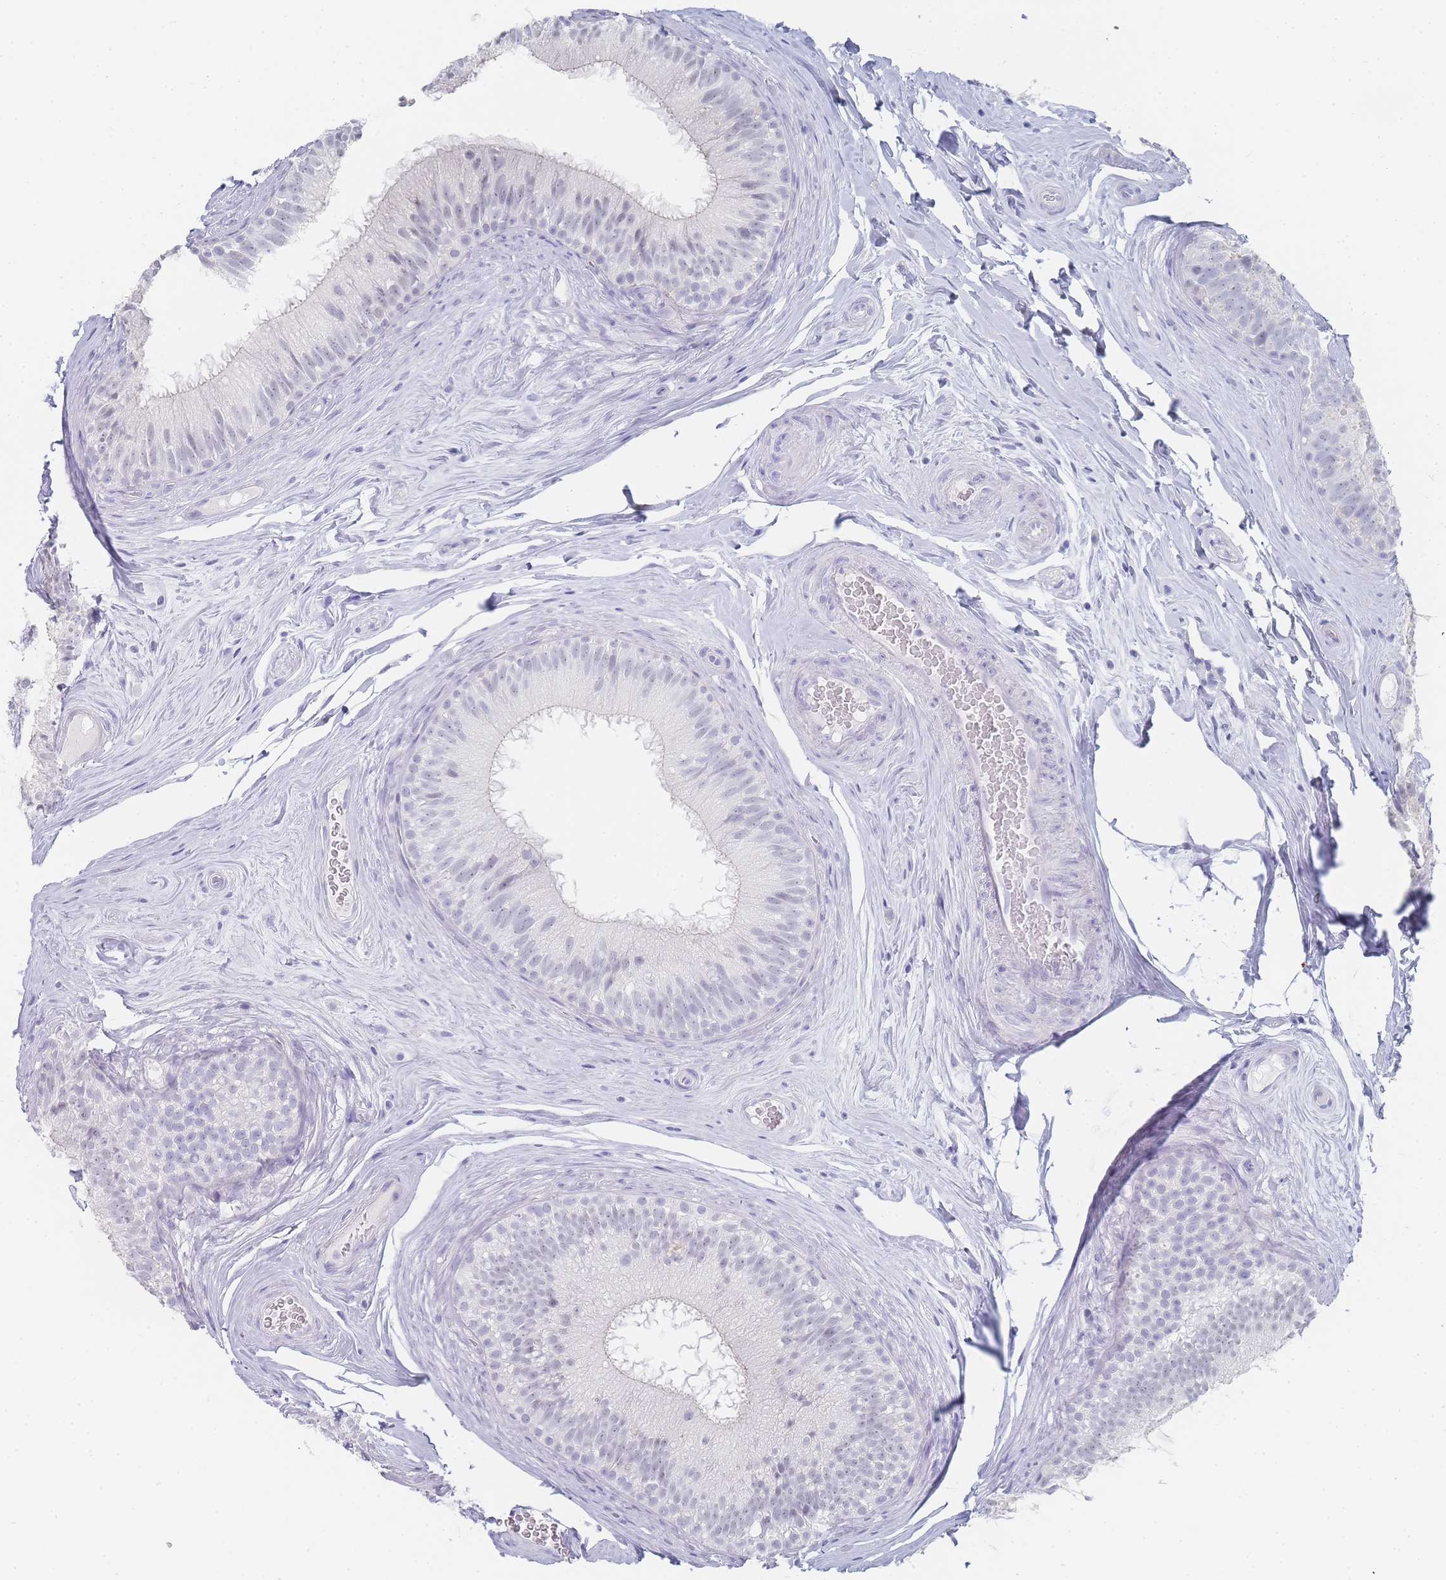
{"staining": {"intensity": "negative", "quantity": "none", "location": "none"}, "tissue": "epididymis", "cell_type": "Glandular cells", "image_type": "normal", "snomed": [{"axis": "morphology", "description": "Normal tissue, NOS"}, {"axis": "topography", "description": "Epididymis"}], "caption": "The histopathology image shows no staining of glandular cells in unremarkable epididymis.", "gene": "IMPG1", "patient": {"sex": "male", "age": 34}}